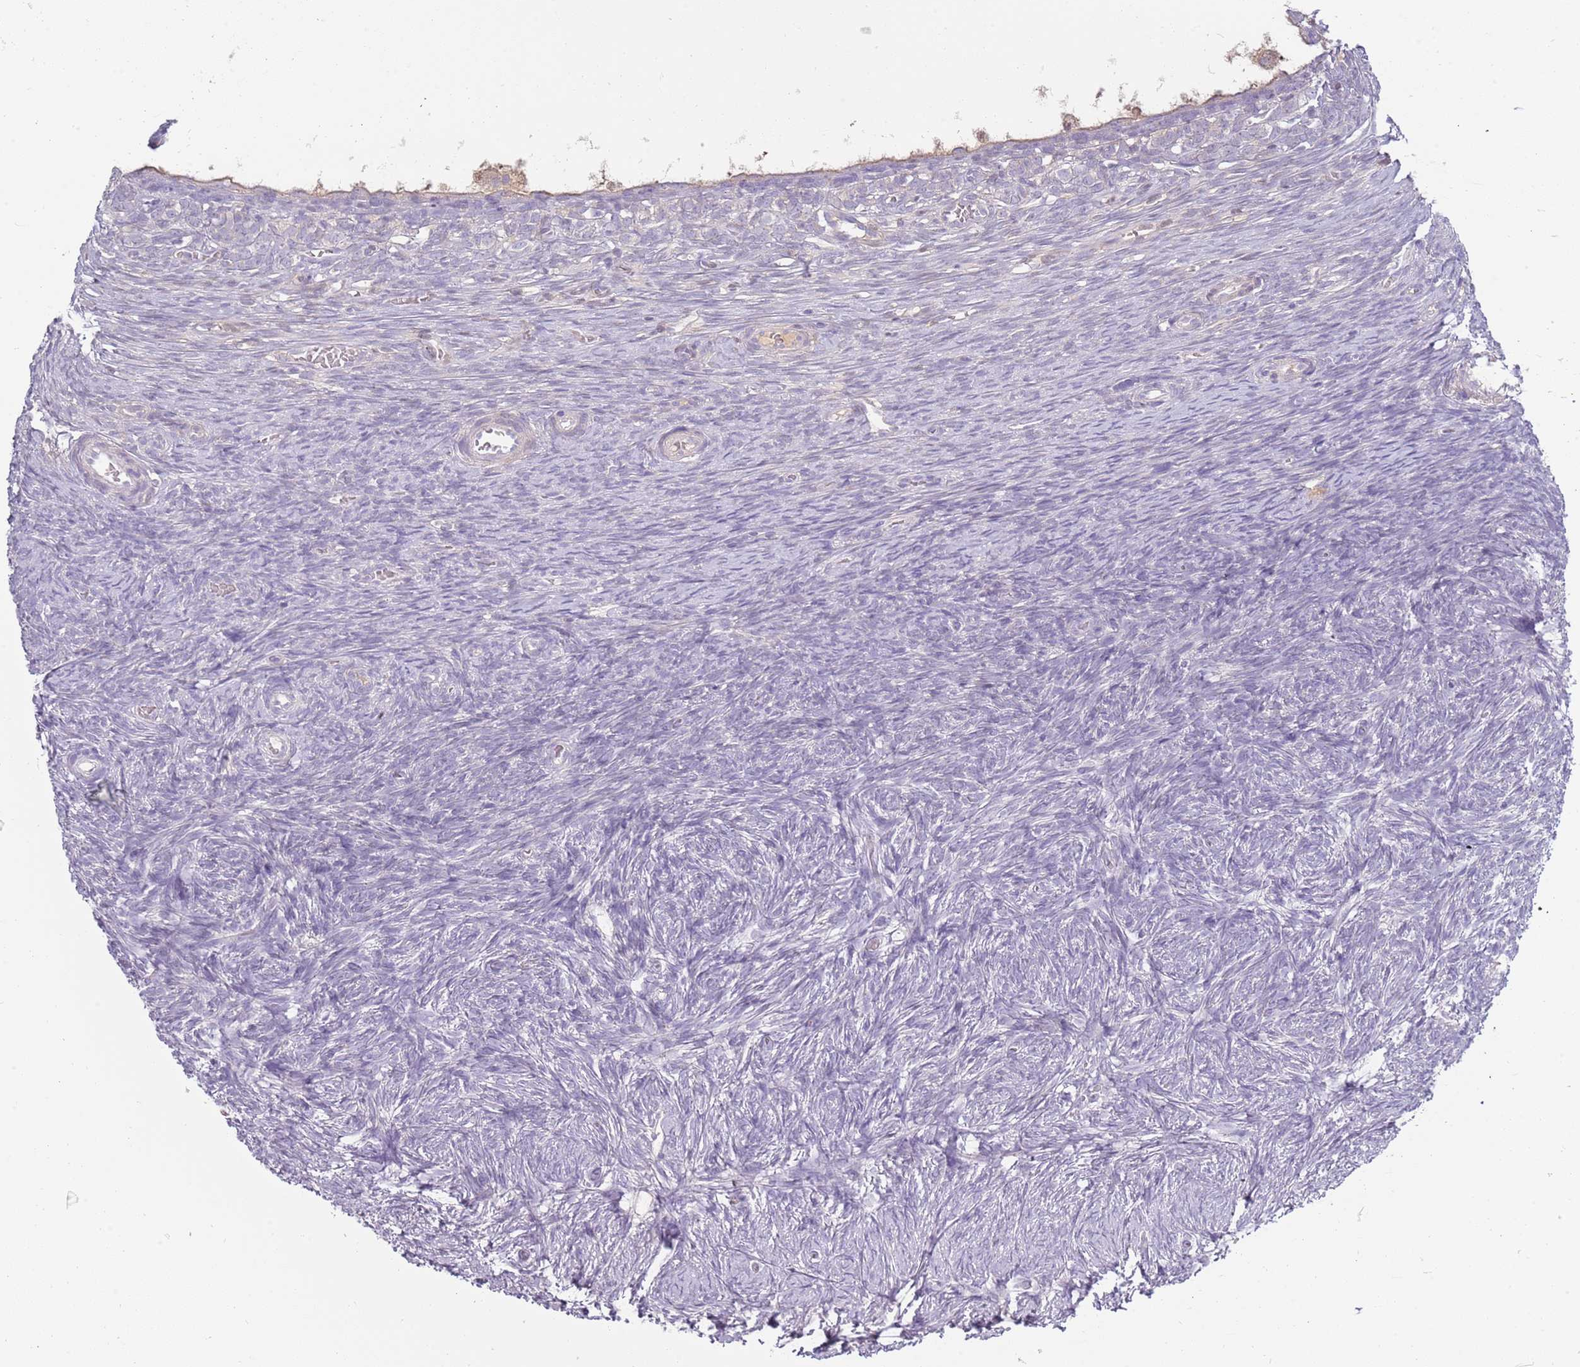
{"staining": {"intensity": "negative", "quantity": "none", "location": "none"}, "tissue": "ovary", "cell_type": "Ovarian stroma cells", "image_type": "normal", "snomed": [{"axis": "morphology", "description": "Normal tissue, NOS"}, {"axis": "topography", "description": "Ovary"}], "caption": "This micrograph is of benign ovary stained with IHC to label a protein in brown with the nuclei are counter-stained blue. There is no staining in ovarian stroma cells.", "gene": "TNFRSF6B", "patient": {"sex": "female", "age": 39}}